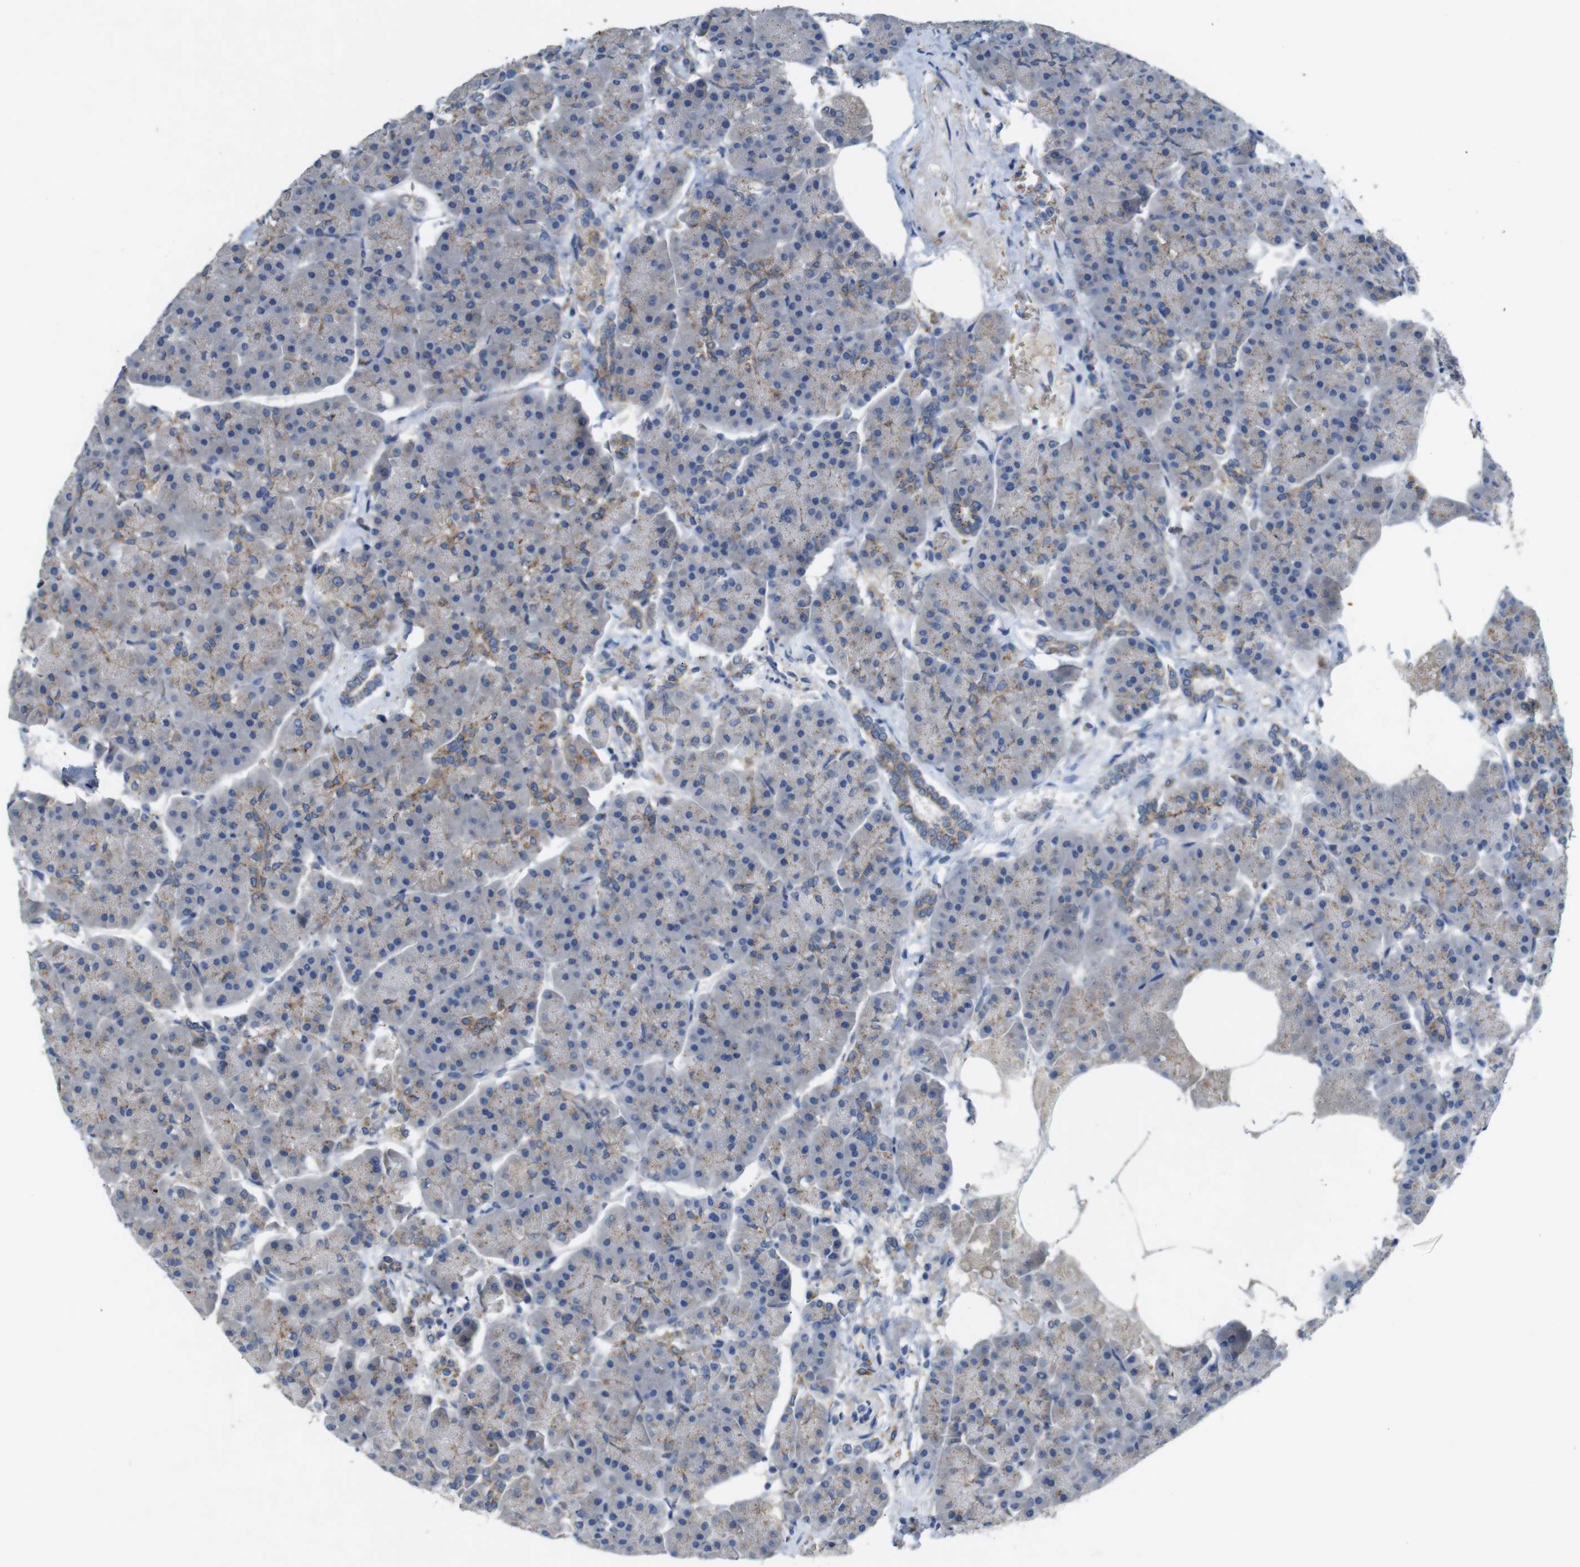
{"staining": {"intensity": "moderate", "quantity": "25%-75%", "location": "cytoplasmic/membranous"}, "tissue": "pancreas", "cell_type": "Exocrine glandular cells", "image_type": "normal", "snomed": [{"axis": "morphology", "description": "Normal tissue, NOS"}, {"axis": "topography", "description": "Pancreas"}], "caption": "The image displays staining of normal pancreas, revealing moderate cytoplasmic/membranous protein positivity (brown color) within exocrine glandular cells. Immunohistochemistry stains the protein of interest in brown and the nuclei are stained blue.", "gene": "NHLRC3", "patient": {"sex": "female", "age": 70}}